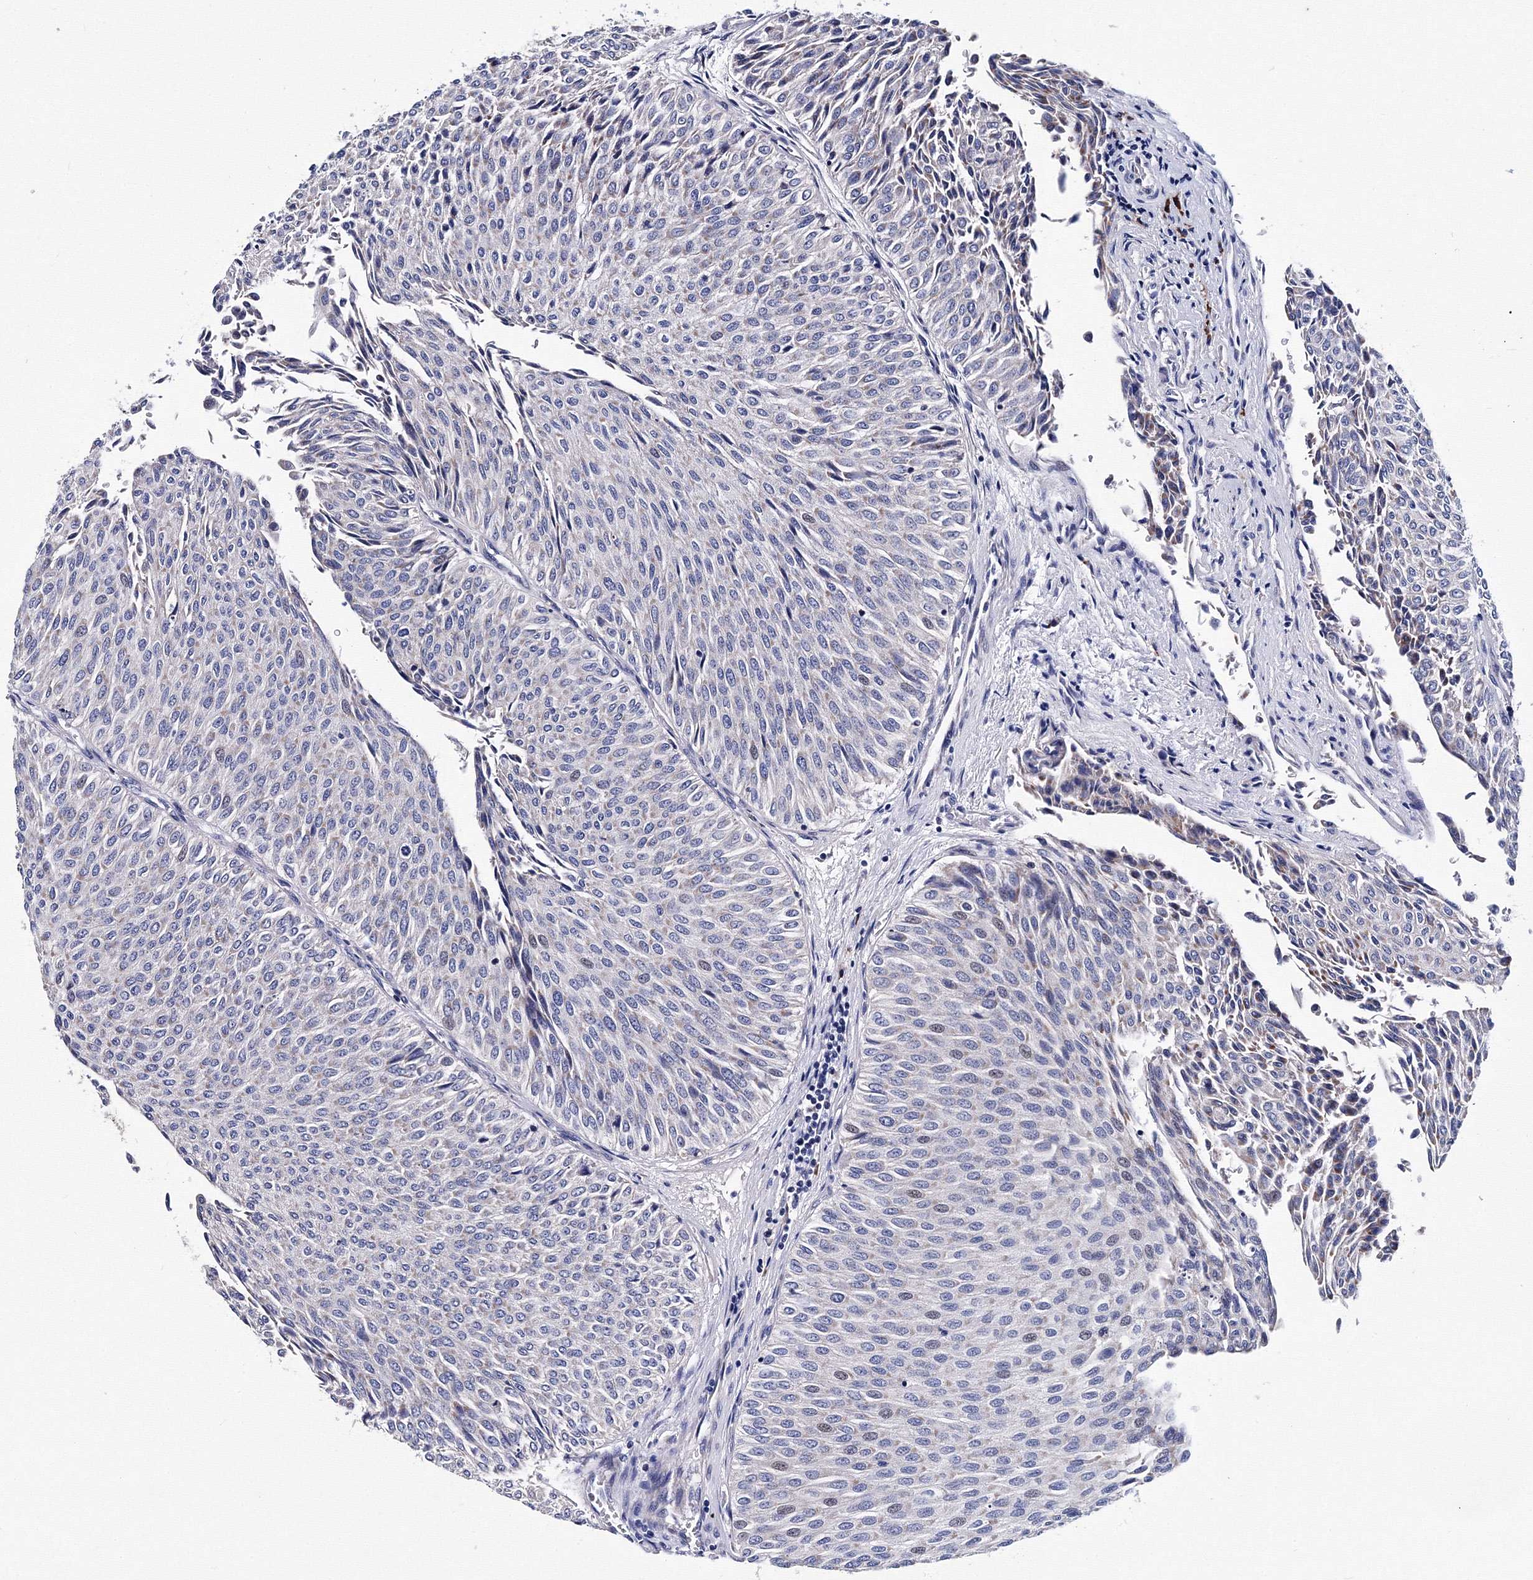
{"staining": {"intensity": "negative", "quantity": "none", "location": "none"}, "tissue": "urothelial cancer", "cell_type": "Tumor cells", "image_type": "cancer", "snomed": [{"axis": "morphology", "description": "Urothelial carcinoma, Low grade"}, {"axis": "topography", "description": "Urinary bladder"}], "caption": "This is a photomicrograph of IHC staining of urothelial cancer, which shows no staining in tumor cells.", "gene": "TRPM2", "patient": {"sex": "male", "age": 78}}